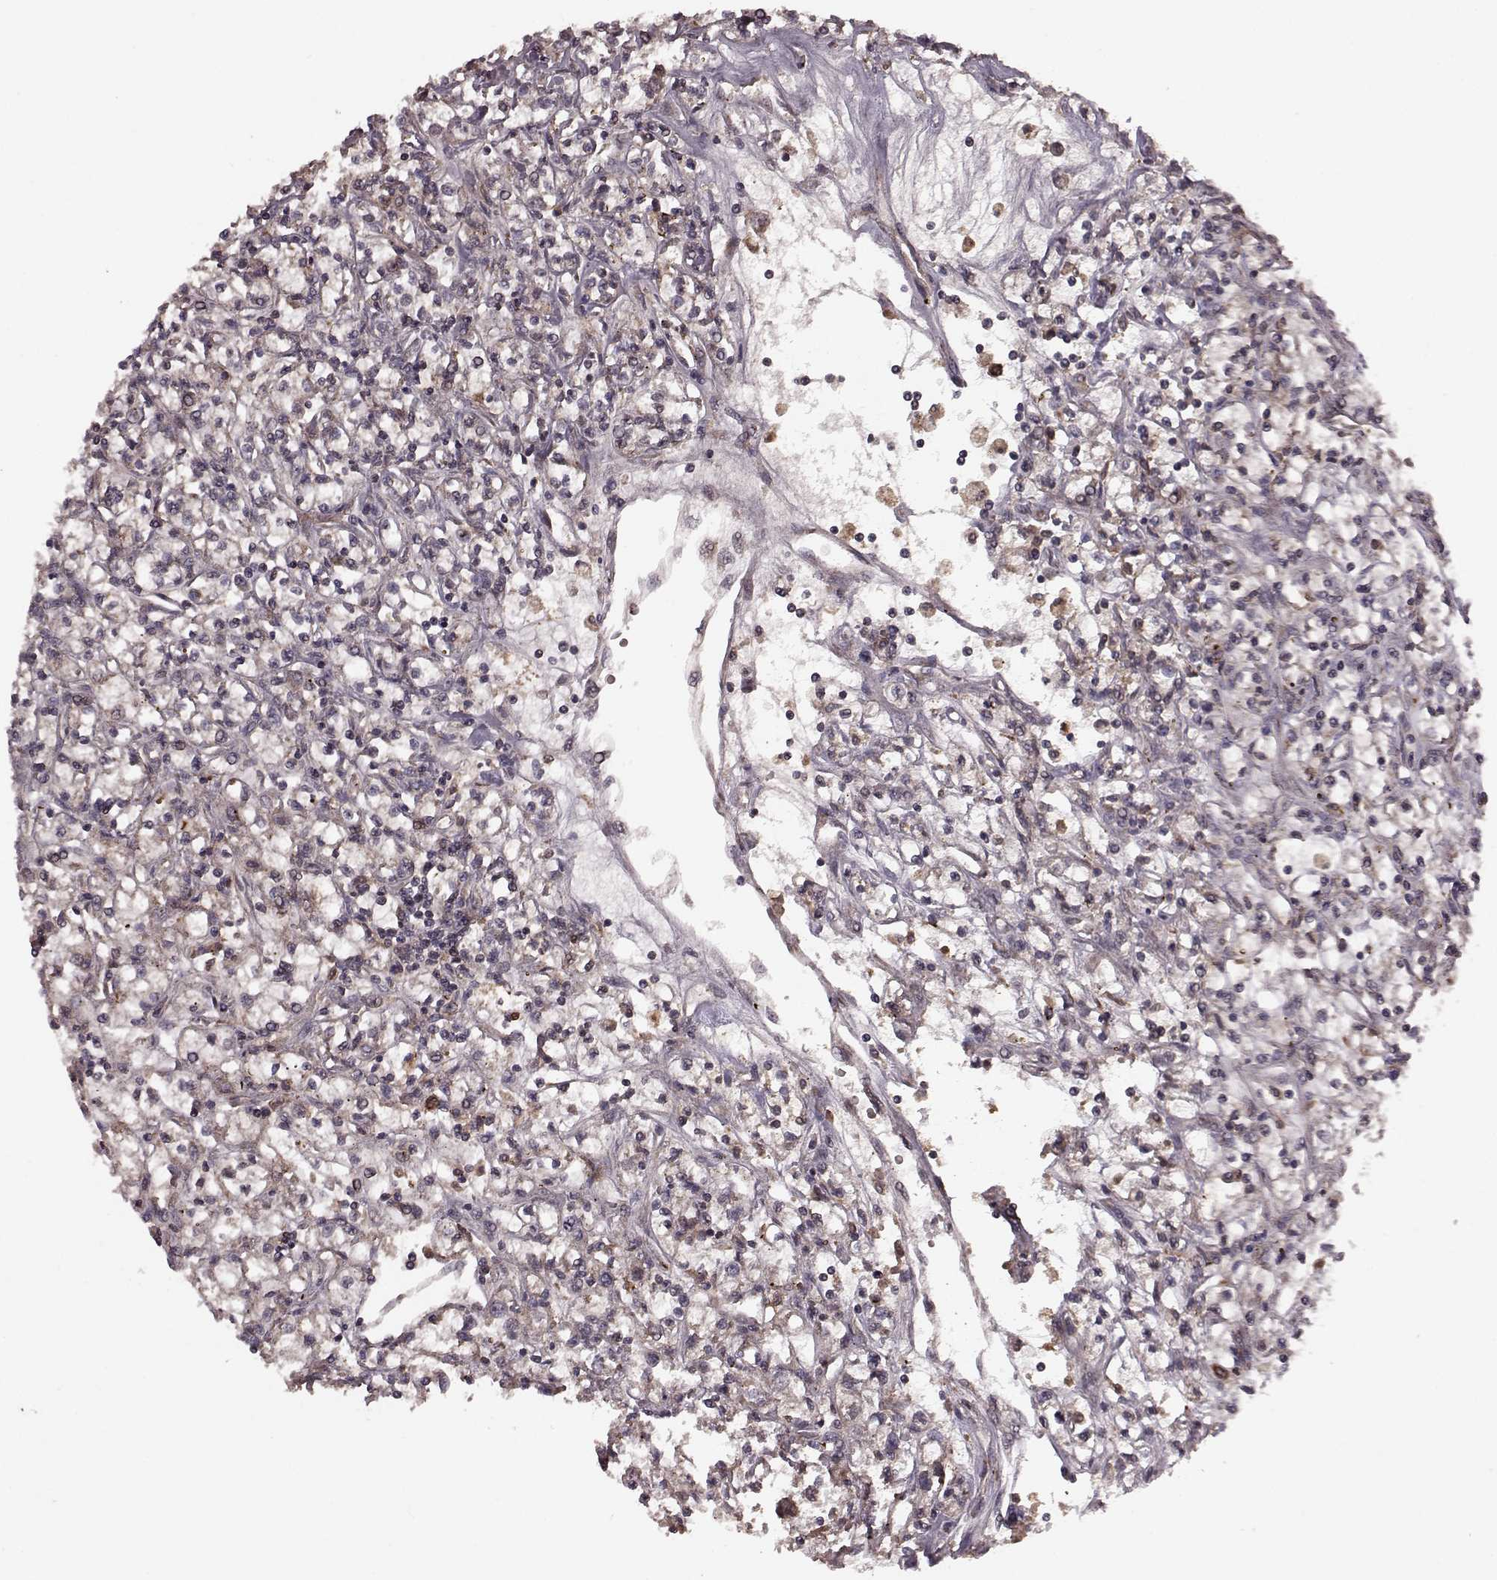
{"staining": {"intensity": "weak", "quantity": ">75%", "location": "cytoplasmic/membranous"}, "tissue": "renal cancer", "cell_type": "Tumor cells", "image_type": "cancer", "snomed": [{"axis": "morphology", "description": "Adenocarcinoma, NOS"}, {"axis": "topography", "description": "Kidney"}], "caption": "High-magnification brightfield microscopy of renal adenocarcinoma stained with DAB (3,3'-diaminobenzidine) (brown) and counterstained with hematoxylin (blue). tumor cells exhibit weak cytoplasmic/membranous expression is present in about>75% of cells. (IHC, brightfield microscopy, high magnification).", "gene": "AGPAT1", "patient": {"sex": "female", "age": 59}}